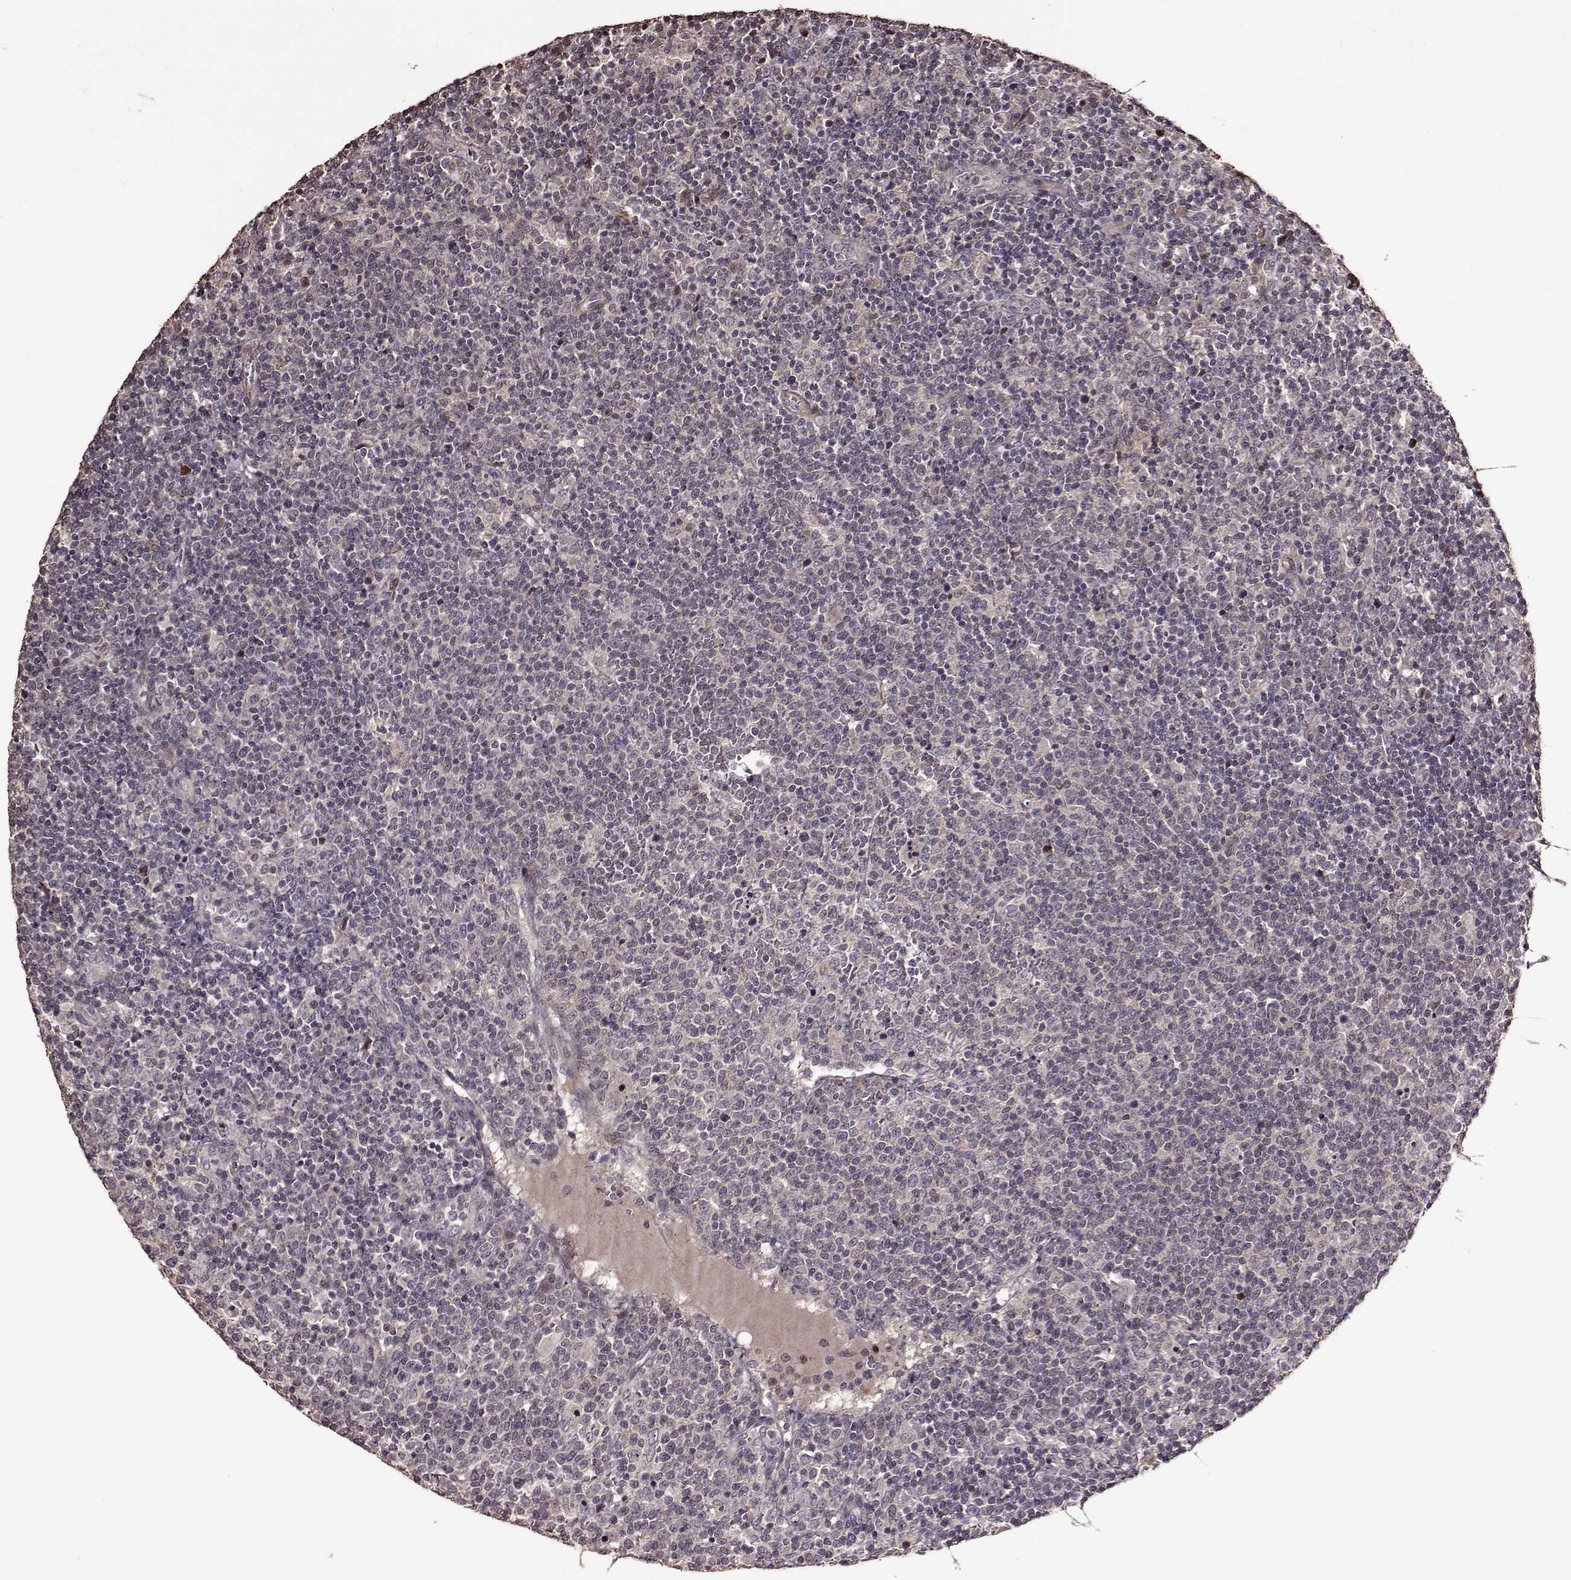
{"staining": {"intensity": "negative", "quantity": "none", "location": "none"}, "tissue": "lymphoma", "cell_type": "Tumor cells", "image_type": "cancer", "snomed": [{"axis": "morphology", "description": "Malignant lymphoma, non-Hodgkin's type, High grade"}, {"axis": "topography", "description": "Lymph node"}], "caption": "Immunohistochemical staining of human lymphoma reveals no significant expression in tumor cells.", "gene": "FBXW11", "patient": {"sex": "male", "age": 61}}